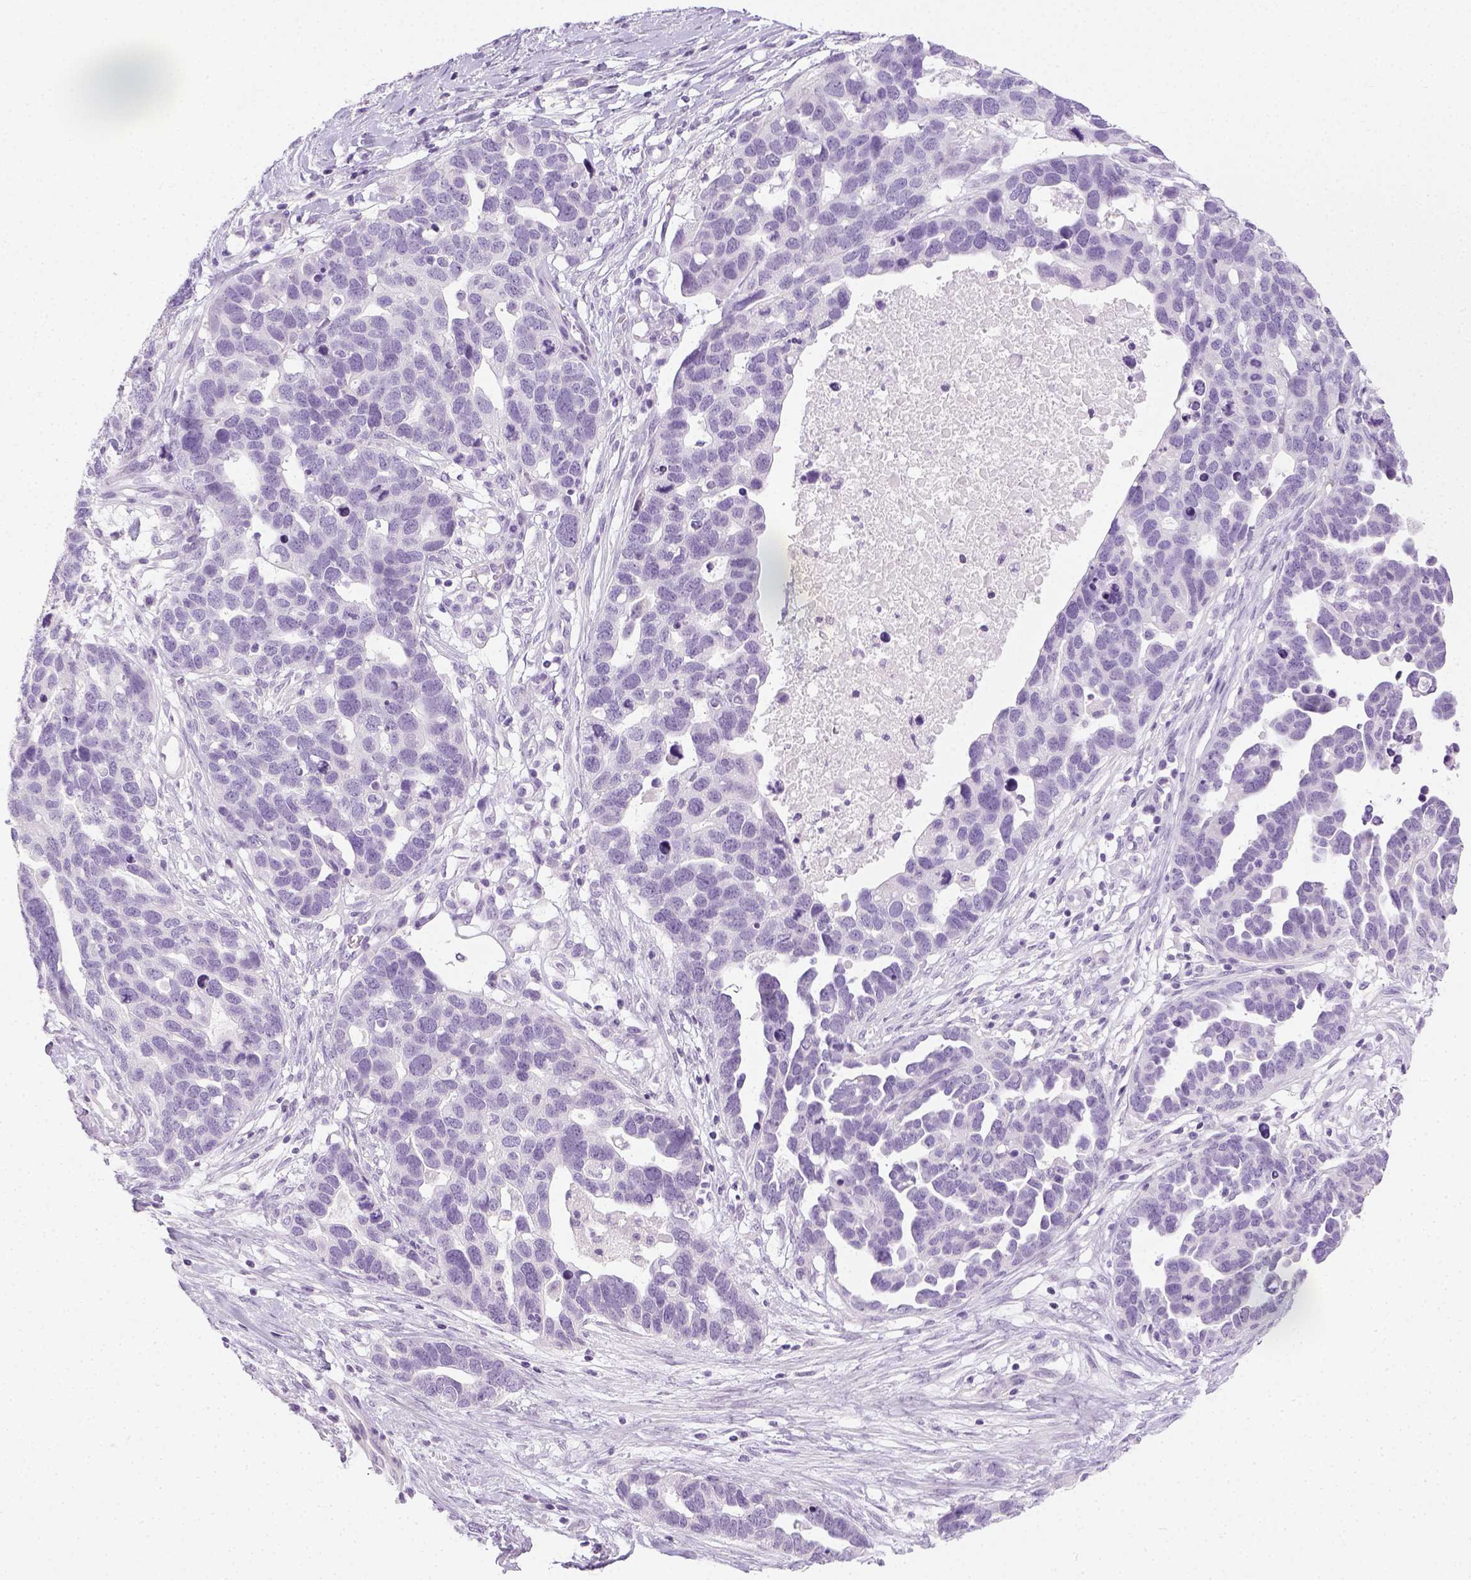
{"staining": {"intensity": "negative", "quantity": "none", "location": "none"}, "tissue": "ovarian cancer", "cell_type": "Tumor cells", "image_type": "cancer", "snomed": [{"axis": "morphology", "description": "Cystadenocarcinoma, serous, NOS"}, {"axis": "topography", "description": "Ovary"}], "caption": "Protein analysis of serous cystadenocarcinoma (ovarian) exhibits no significant expression in tumor cells.", "gene": "LGSN", "patient": {"sex": "female", "age": 54}}